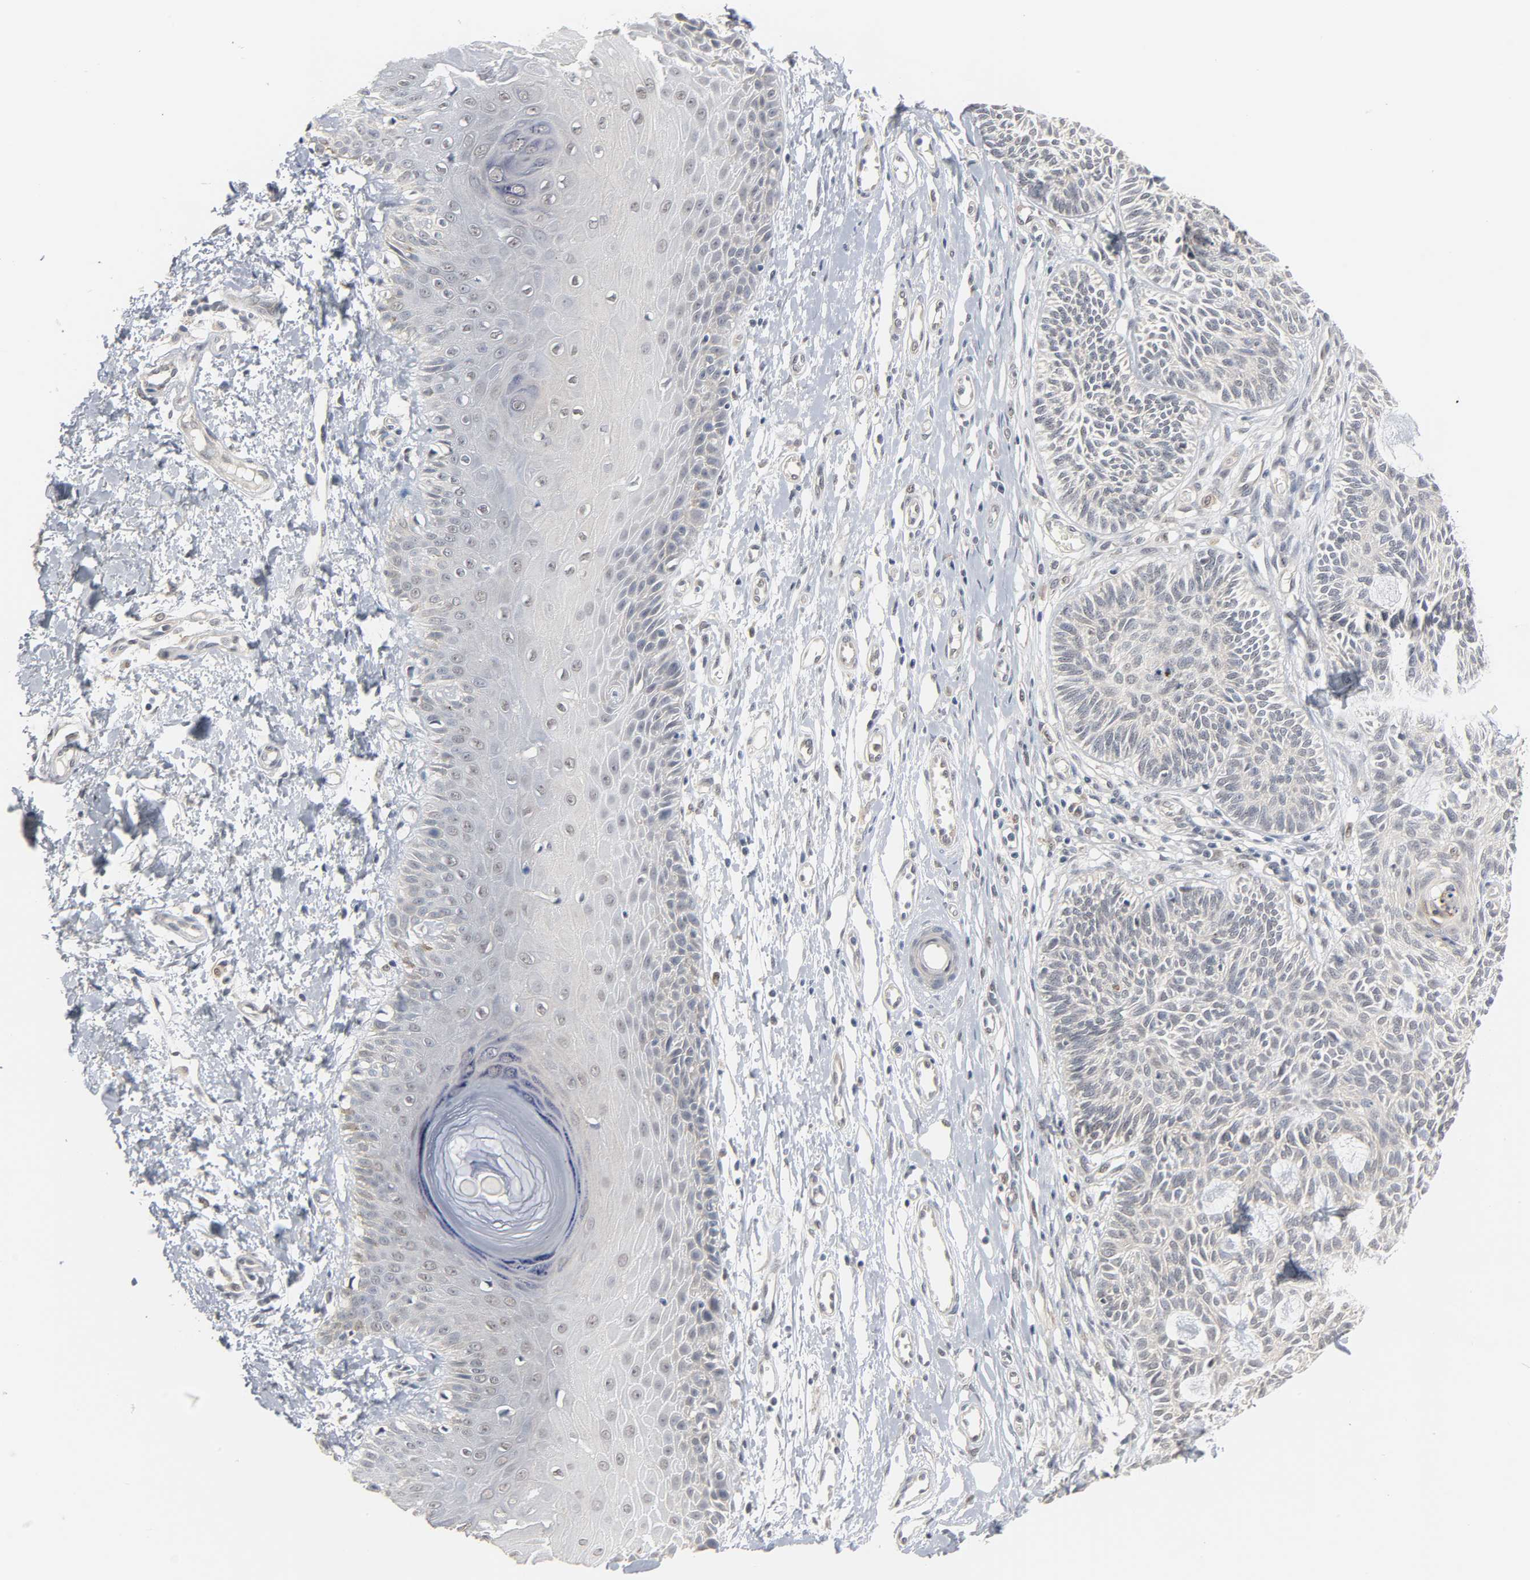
{"staining": {"intensity": "negative", "quantity": "none", "location": "none"}, "tissue": "skin cancer", "cell_type": "Tumor cells", "image_type": "cancer", "snomed": [{"axis": "morphology", "description": "Basal cell carcinoma"}, {"axis": "topography", "description": "Skin"}], "caption": "There is no significant positivity in tumor cells of skin cancer.", "gene": "ACSS2", "patient": {"sex": "male", "age": 67}}